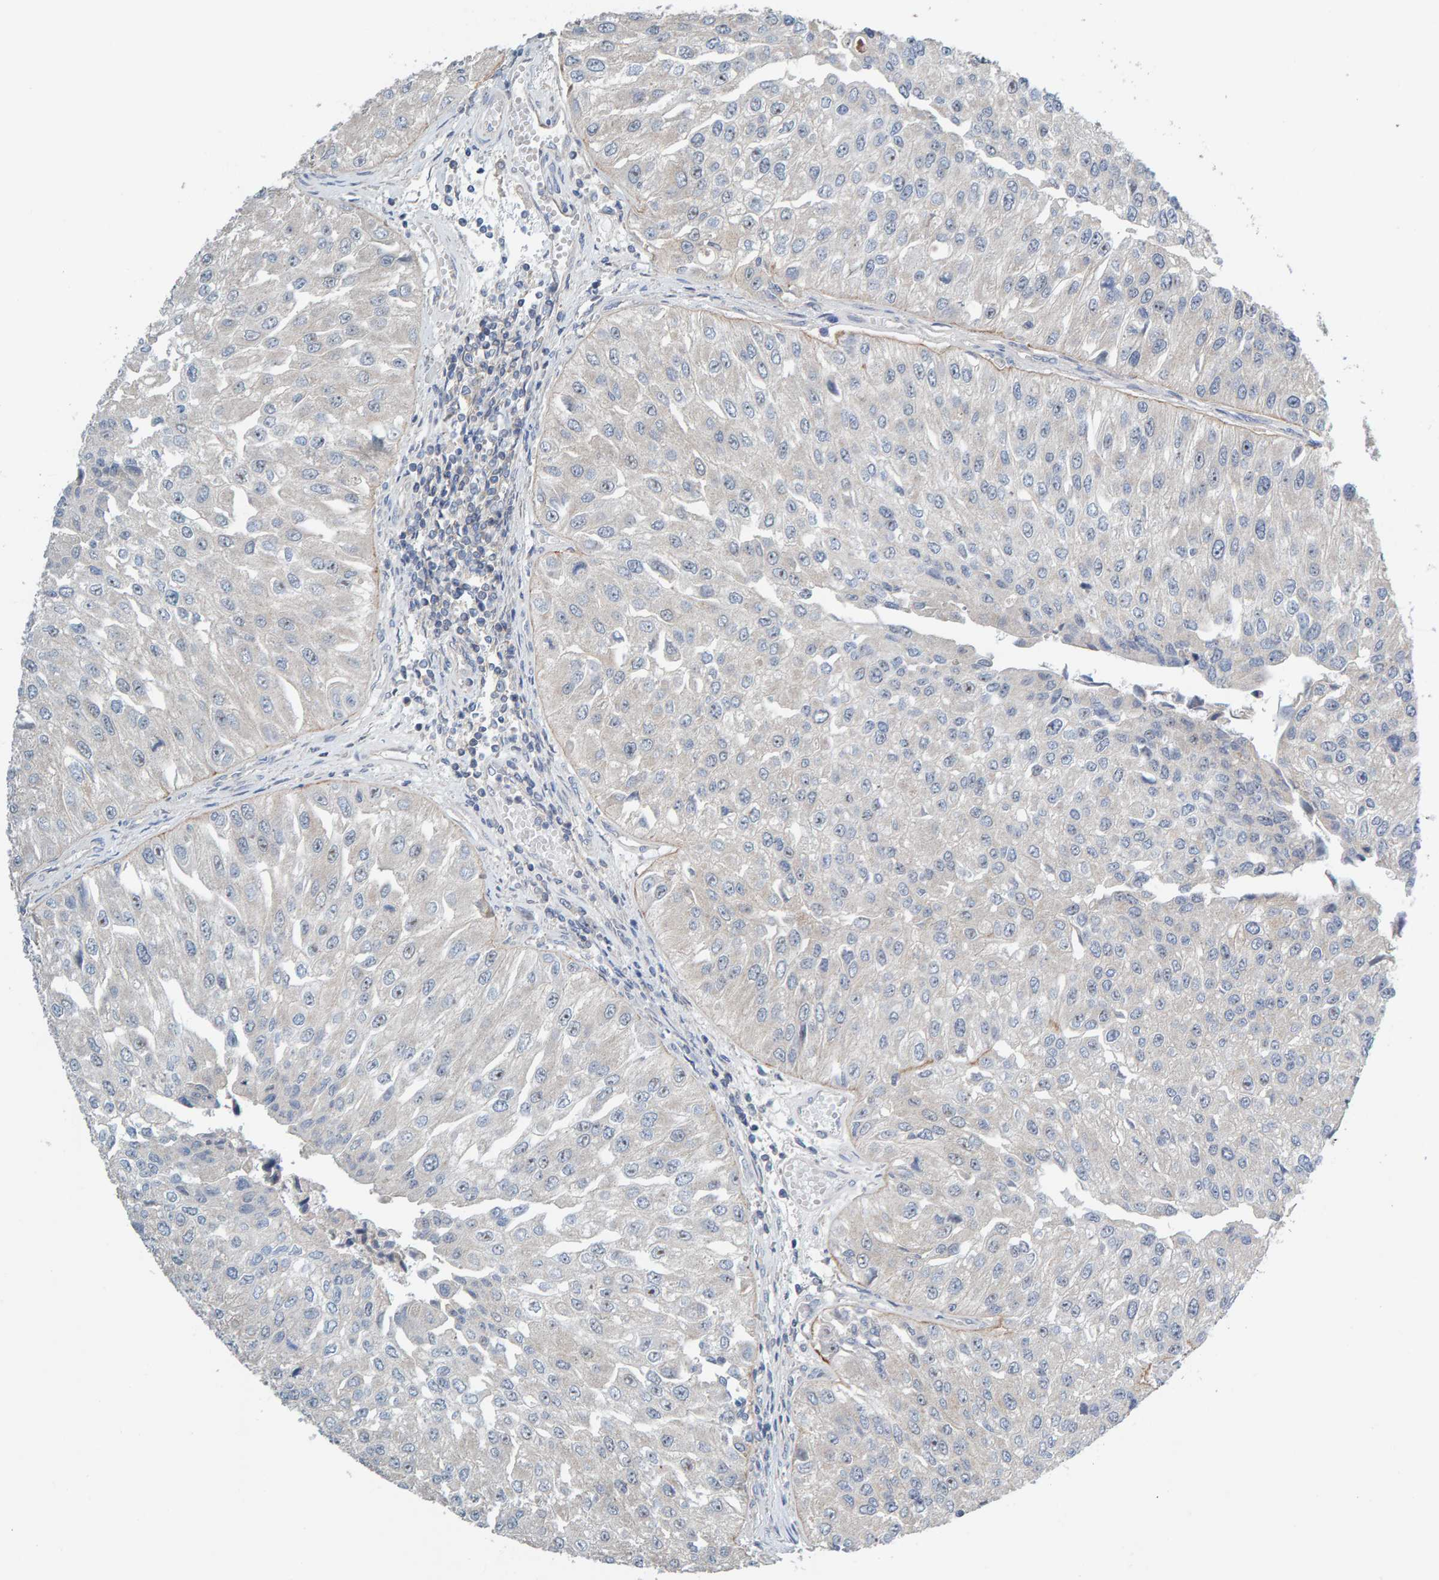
{"staining": {"intensity": "negative", "quantity": "none", "location": "none"}, "tissue": "urothelial cancer", "cell_type": "Tumor cells", "image_type": "cancer", "snomed": [{"axis": "morphology", "description": "Urothelial carcinoma, High grade"}, {"axis": "topography", "description": "Kidney"}, {"axis": "topography", "description": "Urinary bladder"}], "caption": "The image demonstrates no significant staining in tumor cells of high-grade urothelial carcinoma. The staining is performed using DAB brown chromogen with nuclei counter-stained in using hematoxylin.", "gene": "CCM2", "patient": {"sex": "male", "age": 77}}